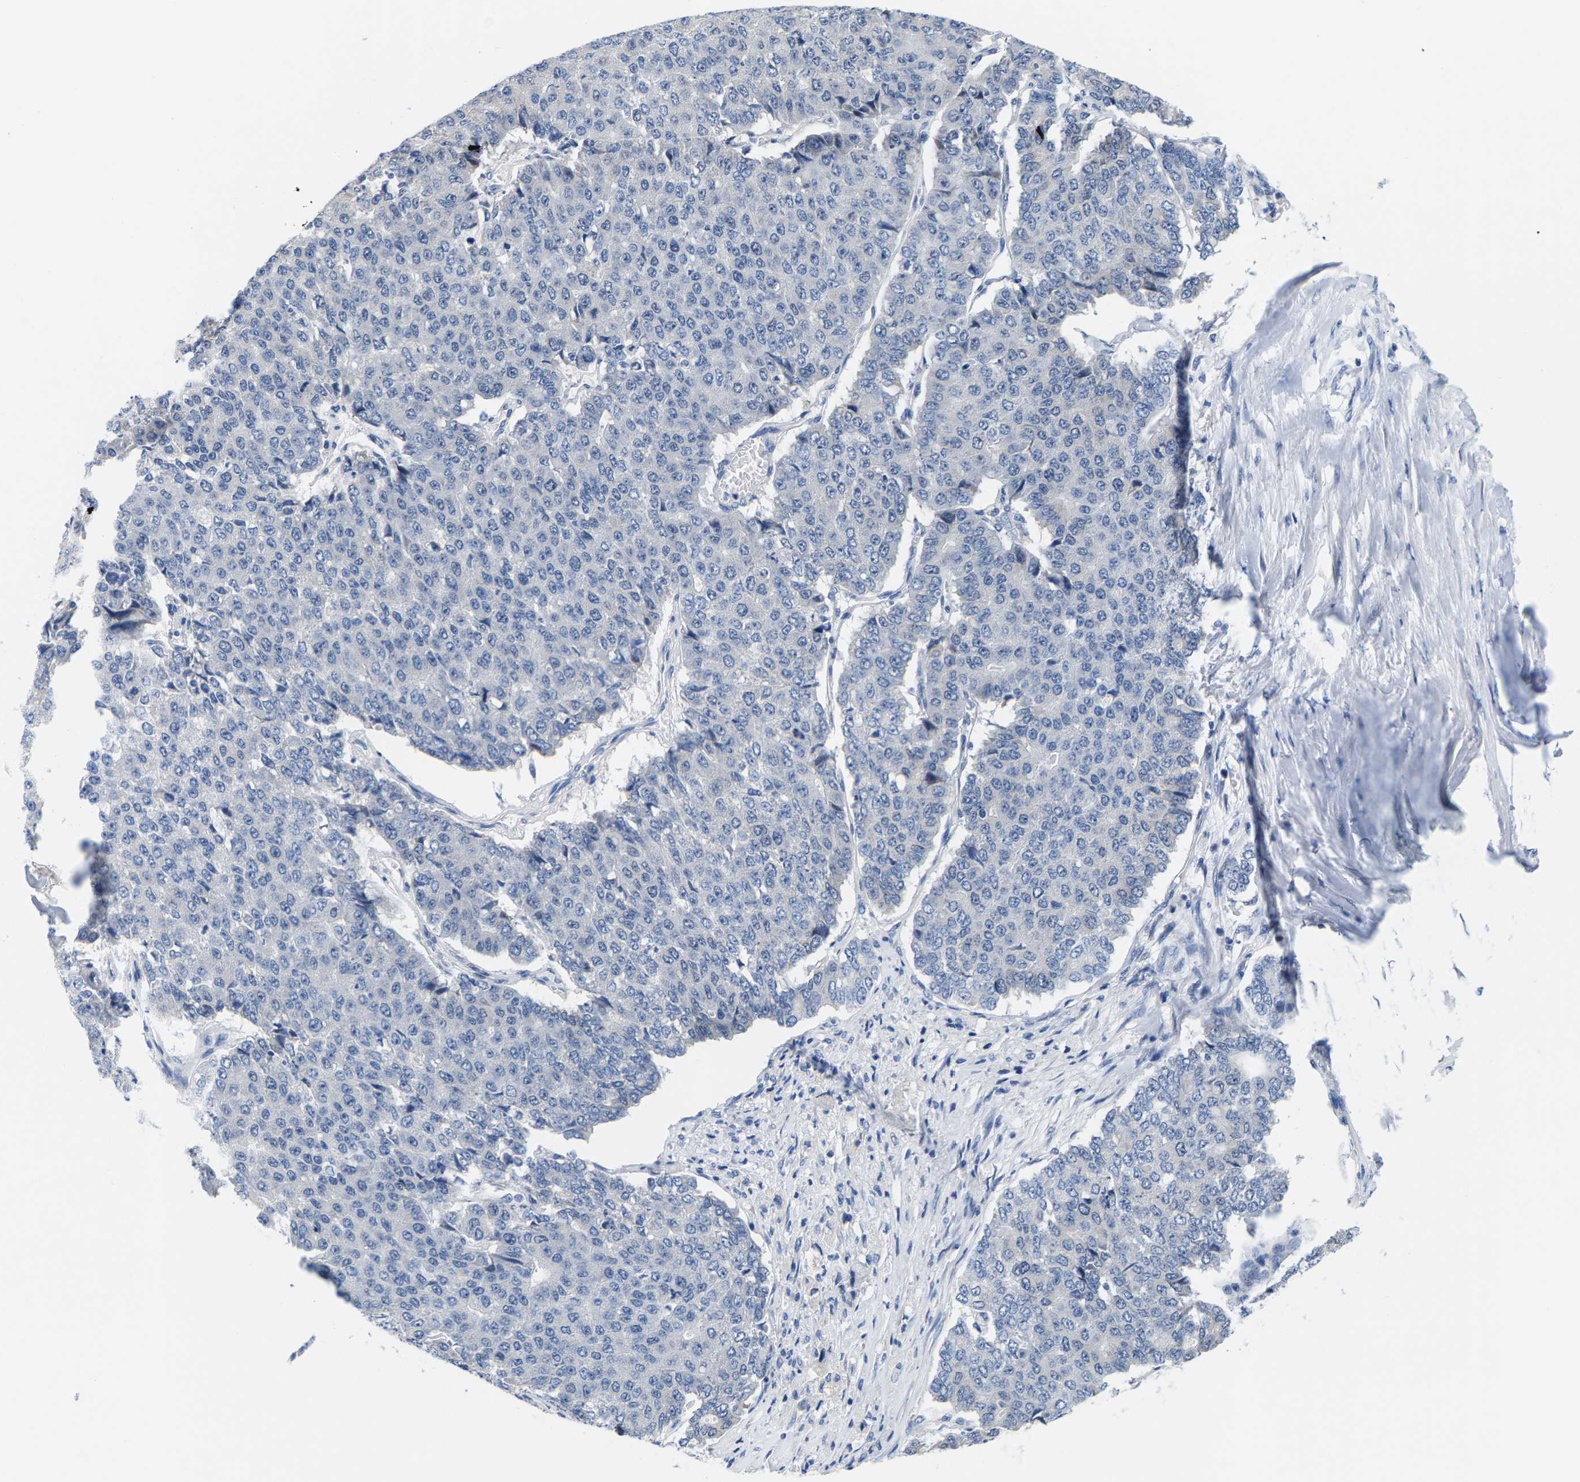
{"staining": {"intensity": "negative", "quantity": "none", "location": "none"}, "tissue": "pancreatic cancer", "cell_type": "Tumor cells", "image_type": "cancer", "snomed": [{"axis": "morphology", "description": "Adenocarcinoma, NOS"}, {"axis": "topography", "description": "Pancreas"}], "caption": "This is a micrograph of IHC staining of pancreatic cancer (adenocarcinoma), which shows no staining in tumor cells.", "gene": "KLHL1", "patient": {"sex": "male", "age": 50}}